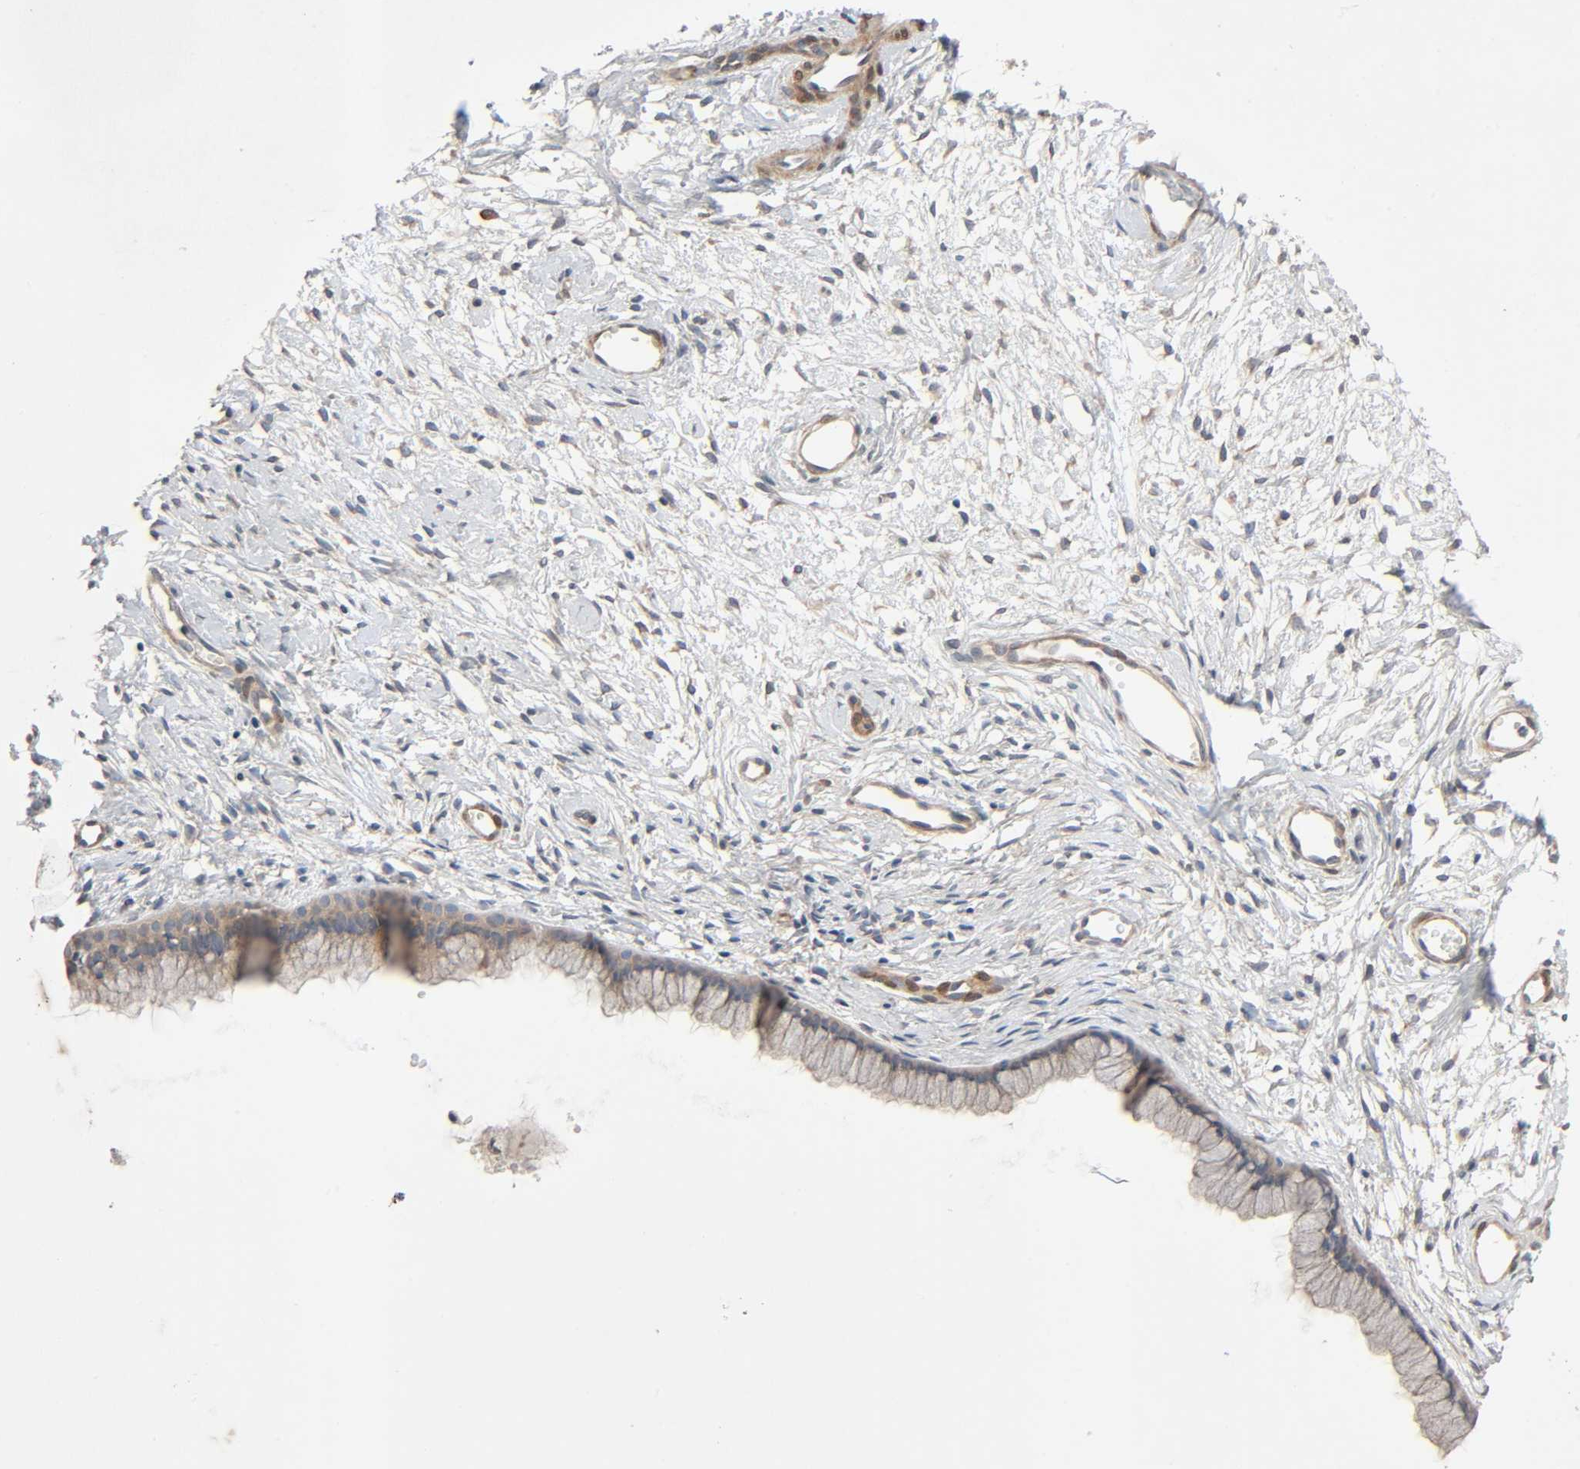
{"staining": {"intensity": "weak", "quantity": ">75%", "location": "cytoplasmic/membranous"}, "tissue": "cervix", "cell_type": "Glandular cells", "image_type": "normal", "snomed": [{"axis": "morphology", "description": "Normal tissue, NOS"}, {"axis": "topography", "description": "Cervix"}], "caption": "DAB (3,3'-diaminobenzidine) immunohistochemical staining of unremarkable cervix displays weak cytoplasmic/membranous protein staining in approximately >75% of glandular cells. (Brightfield microscopy of DAB IHC at high magnification).", "gene": "PTK2", "patient": {"sex": "female", "age": 39}}